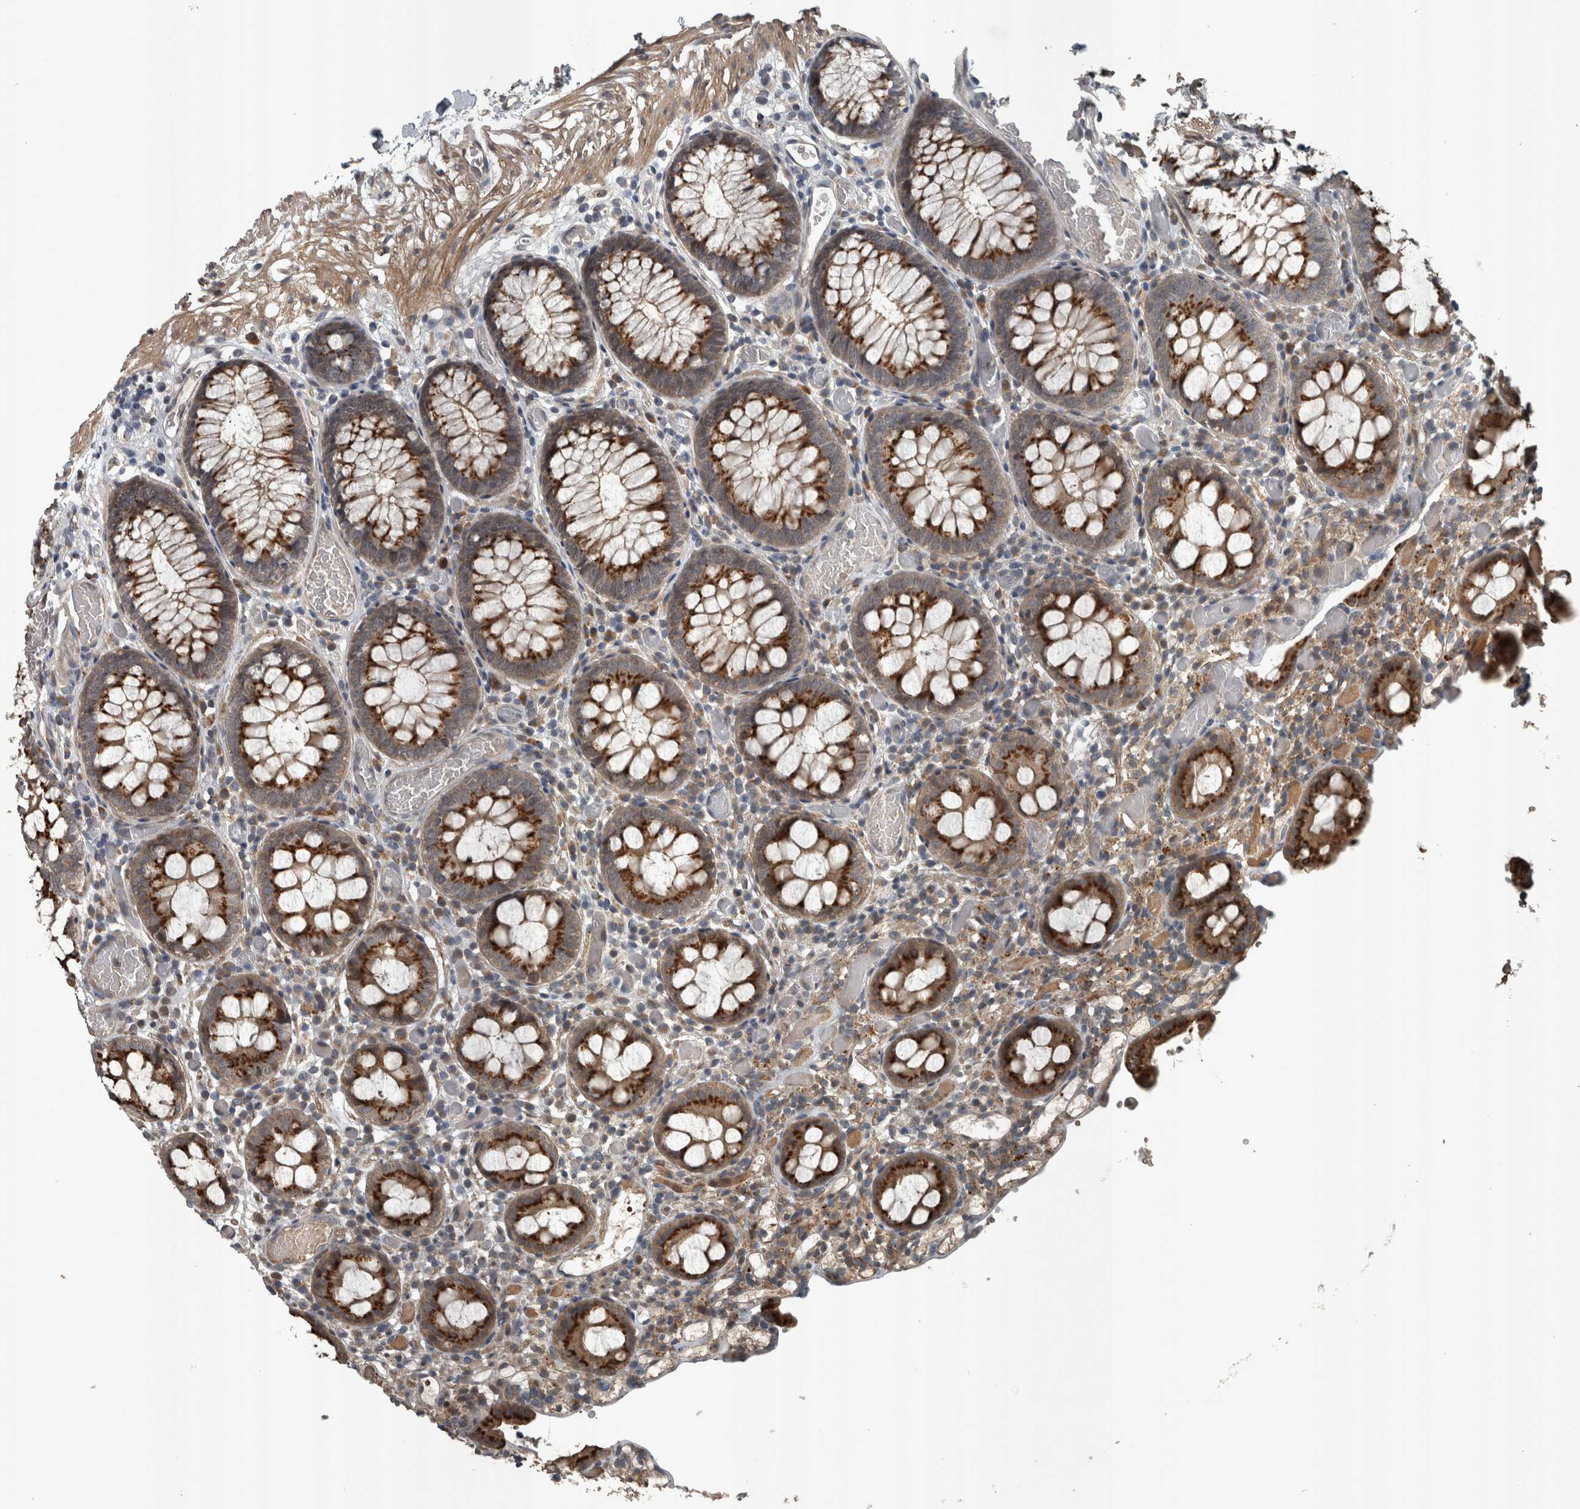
{"staining": {"intensity": "moderate", "quantity": ">75%", "location": "cytoplasmic/membranous"}, "tissue": "colon", "cell_type": "Endothelial cells", "image_type": "normal", "snomed": [{"axis": "morphology", "description": "Normal tissue, NOS"}, {"axis": "topography", "description": "Colon"}], "caption": "Endothelial cells reveal moderate cytoplasmic/membranous positivity in about >75% of cells in unremarkable colon.", "gene": "ZNF345", "patient": {"sex": "male", "age": 14}}